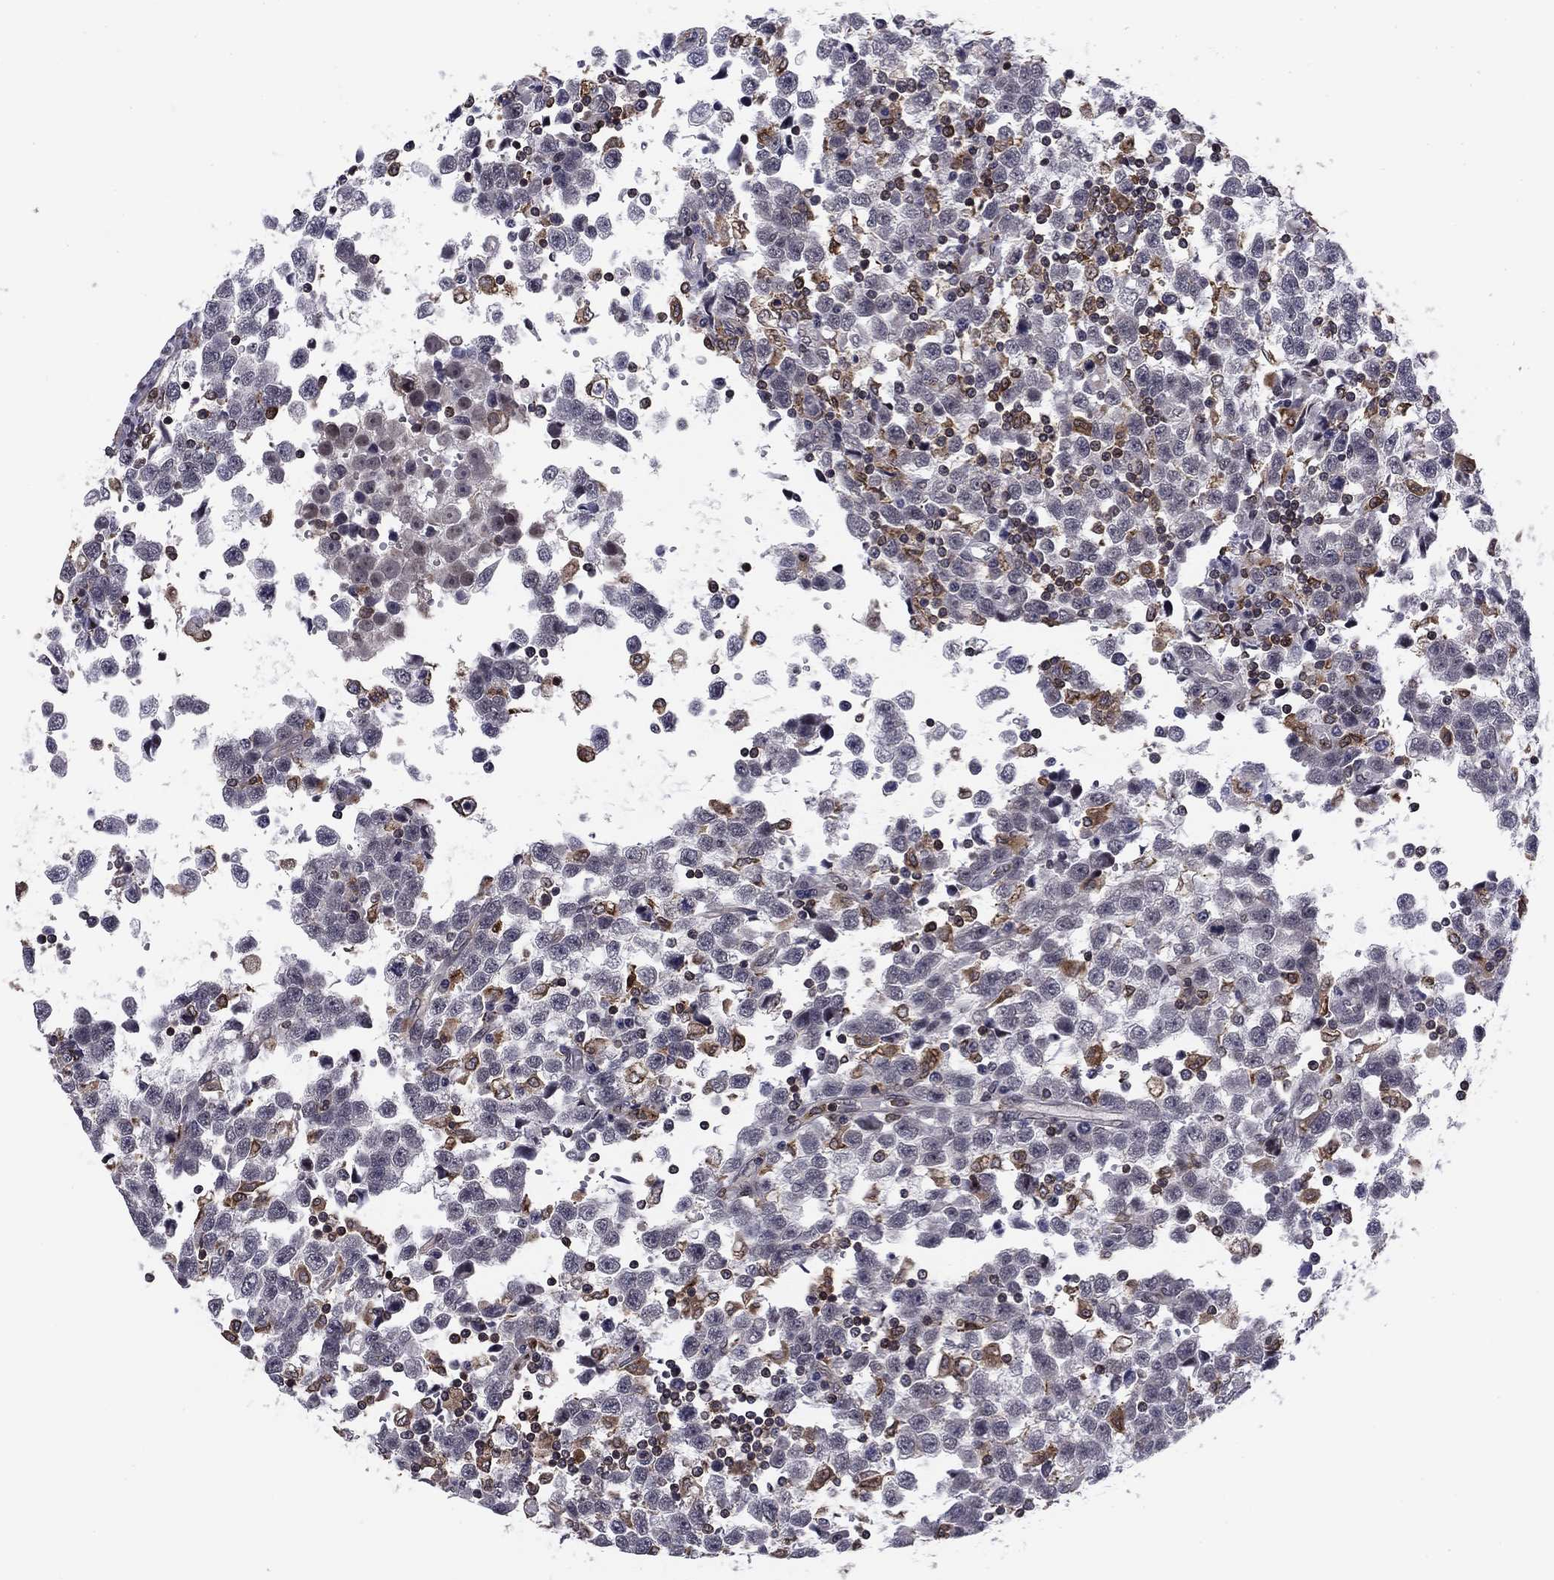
{"staining": {"intensity": "negative", "quantity": "none", "location": "none"}, "tissue": "testis cancer", "cell_type": "Tumor cells", "image_type": "cancer", "snomed": [{"axis": "morphology", "description": "Seminoma, NOS"}, {"axis": "topography", "description": "Testis"}], "caption": "Immunohistochemistry of testis cancer exhibits no staining in tumor cells. Brightfield microscopy of immunohistochemistry stained with DAB (3,3'-diaminobenzidine) (brown) and hematoxylin (blue), captured at high magnification.", "gene": "PLCB2", "patient": {"sex": "male", "age": 34}}